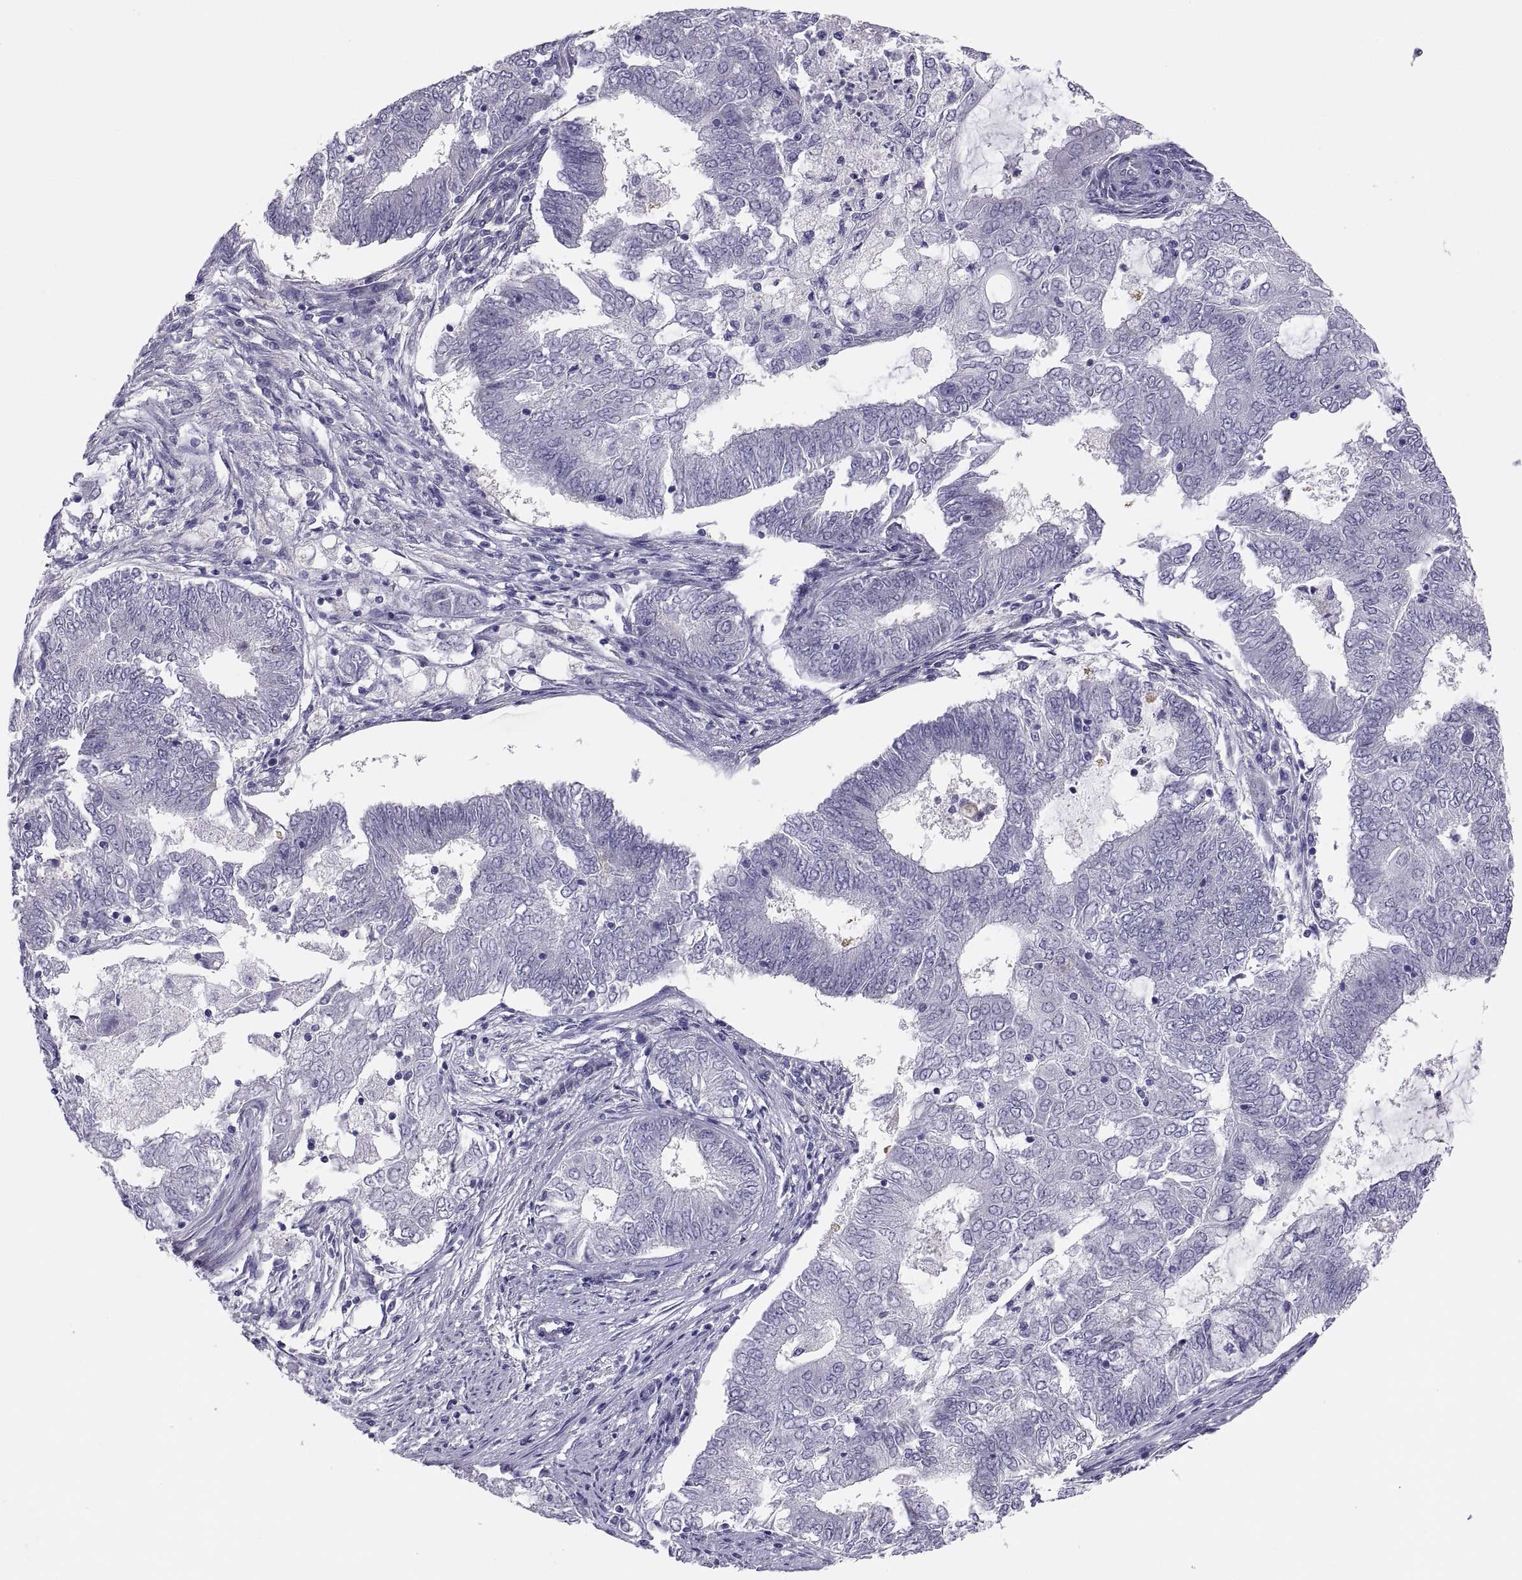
{"staining": {"intensity": "negative", "quantity": "none", "location": "none"}, "tissue": "endometrial cancer", "cell_type": "Tumor cells", "image_type": "cancer", "snomed": [{"axis": "morphology", "description": "Adenocarcinoma, NOS"}, {"axis": "topography", "description": "Endometrium"}], "caption": "The photomicrograph demonstrates no significant staining in tumor cells of endometrial cancer. (Immunohistochemistry, brightfield microscopy, high magnification).", "gene": "STRC", "patient": {"sex": "female", "age": 62}}